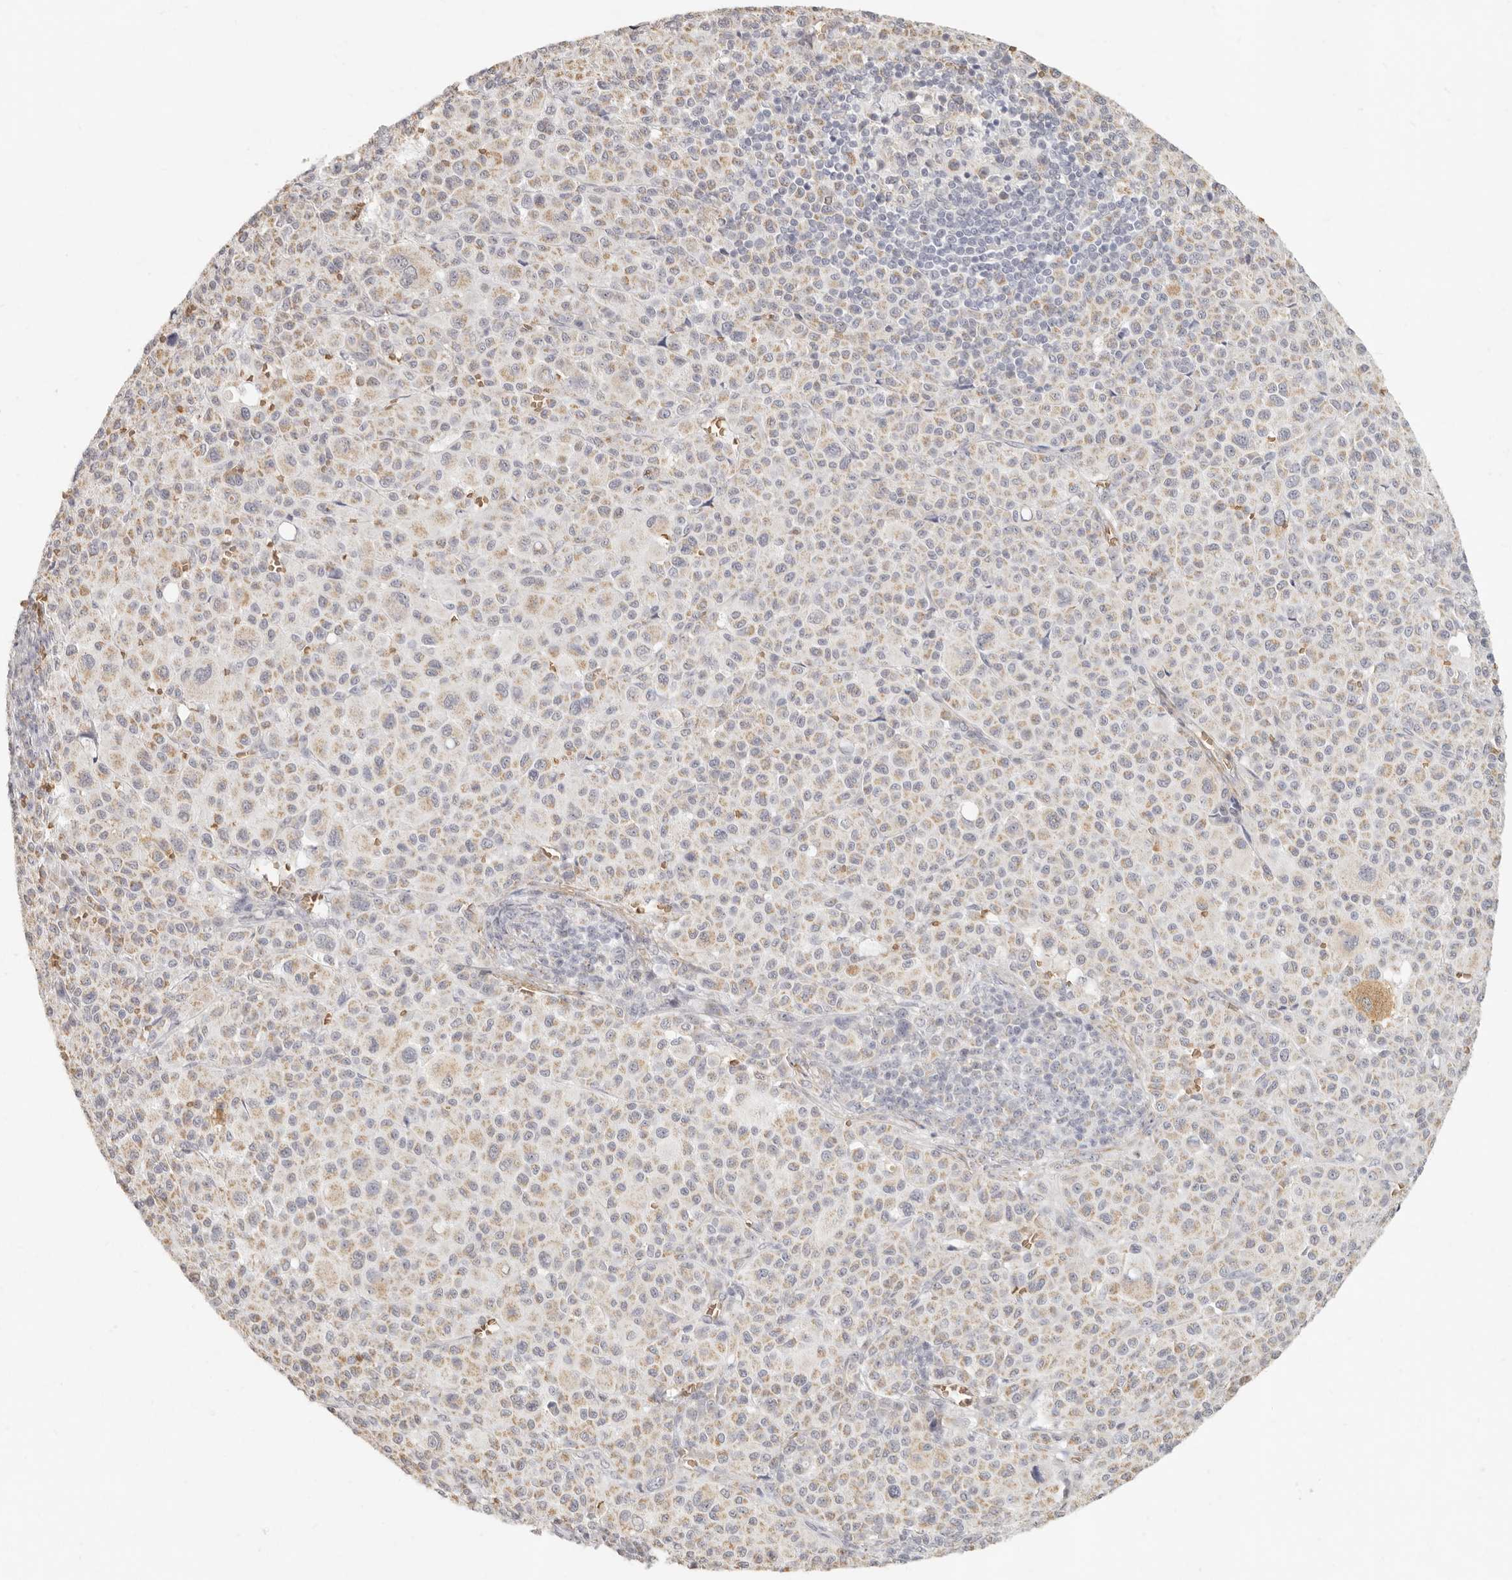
{"staining": {"intensity": "weak", "quantity": ">75%", "location": "cytoplasmic/membranous"}, "tissue": "melanoma", "cell_type": "Tumor cells", "image_type": "cancer", "snomed": [{"axis": "morphology", "description": "Malignant melanoma, Metastatic site"}, {"axis": "topography", "description": "Skin"}], "caption": "Protein analysis of melanoma tissue reveals weak cytoplasmic/membranous positivity in about >75% of tumor cells. Immunohistochemistry stains the protein of interest in brown and the nuclei are stained blue.", "gene": "NIBAN1", "patient": {"sex": "female", "age": 74}}